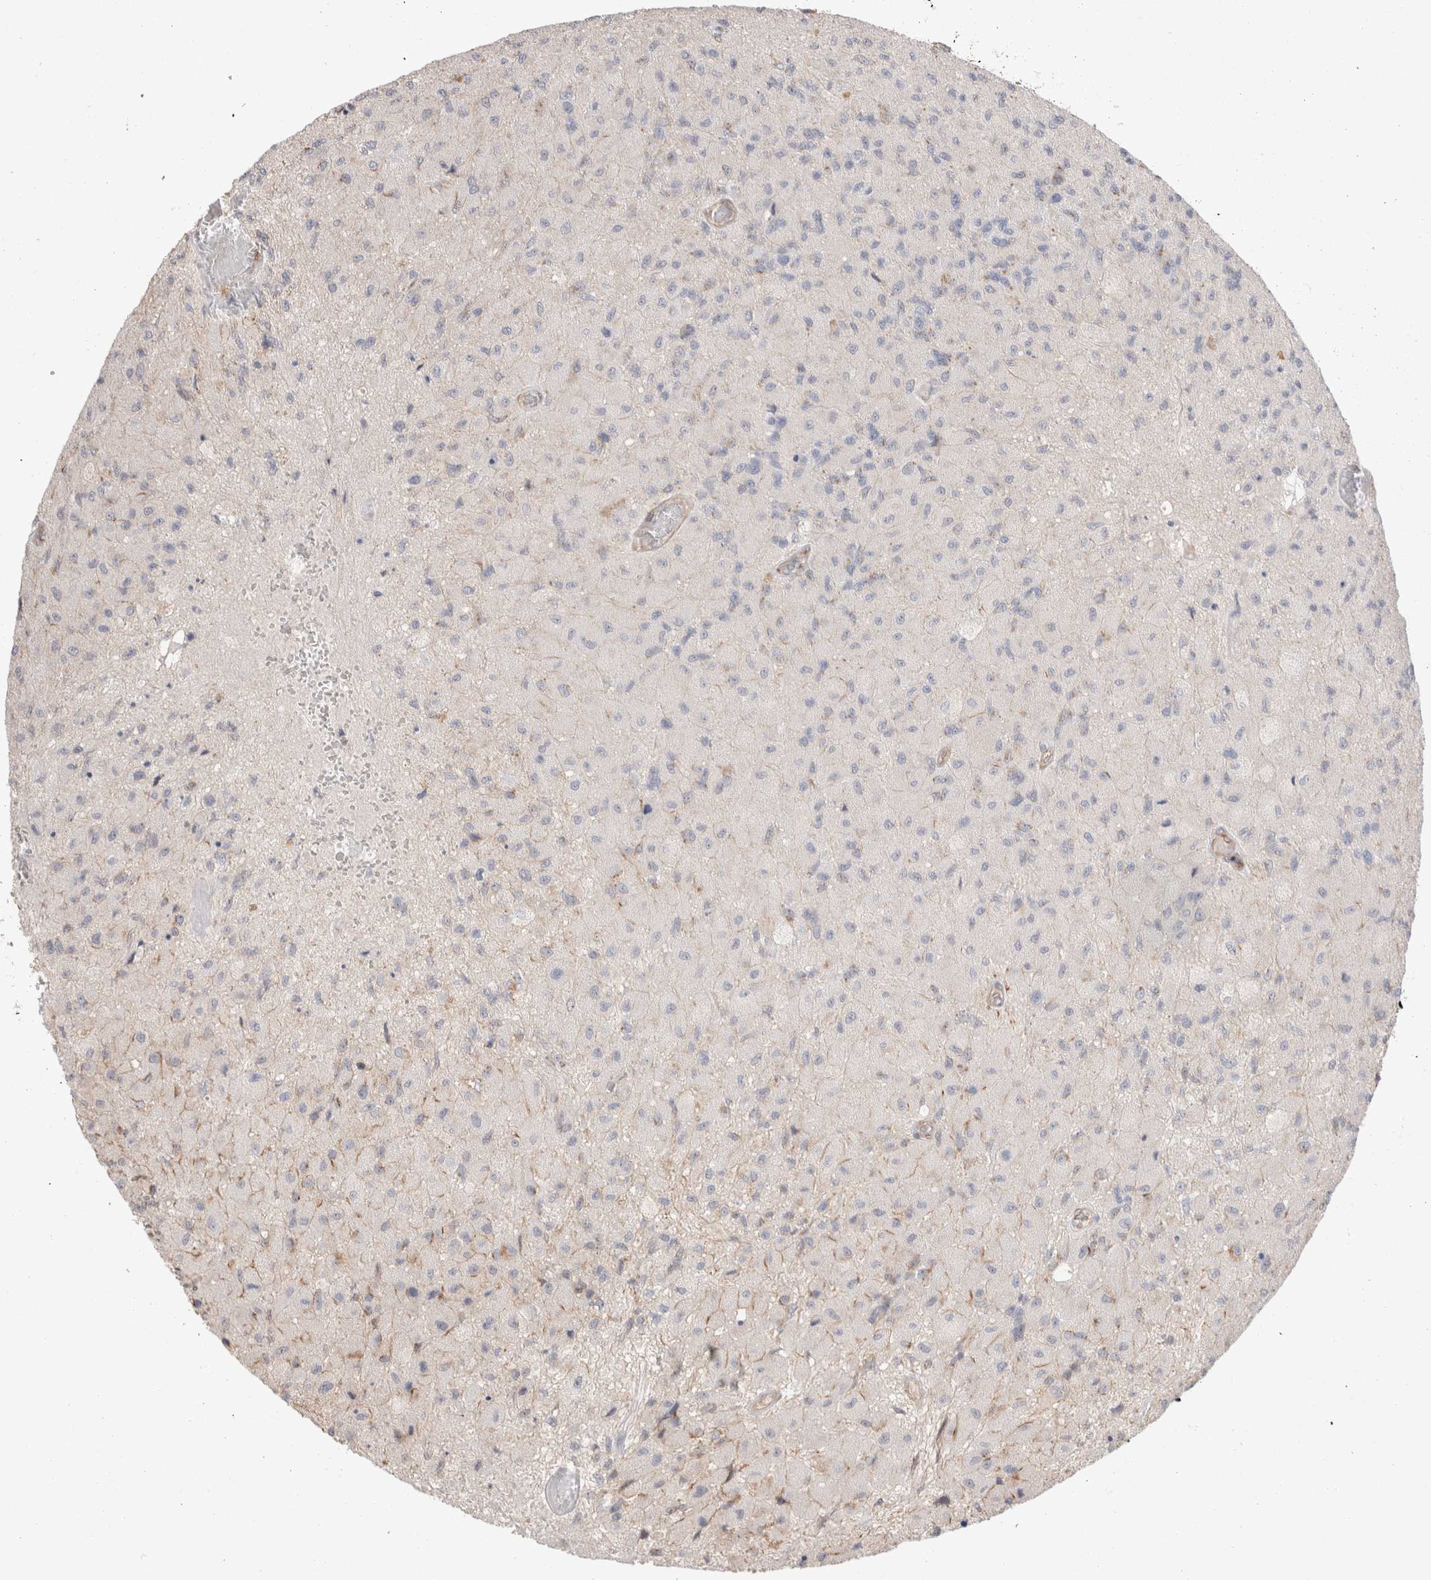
{"staining": {"intensity": "weak", "quantity": "<25%", "location": "cytoplasmic/membranous"}, "tissue": "glioma", "cell_type": "Tumor cells", "image_type": "cancer", "snomed": [{"axis": "morphology", "description": "Normal tissue, NOS"}, {"axis": "morphology", "description": "Glioma, malignant, High grade"}, {"axis": "topography", "description": "Cerebral cortex"}], "caption": "Human malignant glioma (high-grade) stained for a protein using immunohistochemistry shows no expression in tumor cells.", "gene": "CAAP1", "patient": {"sex": "male", "age": 77}}